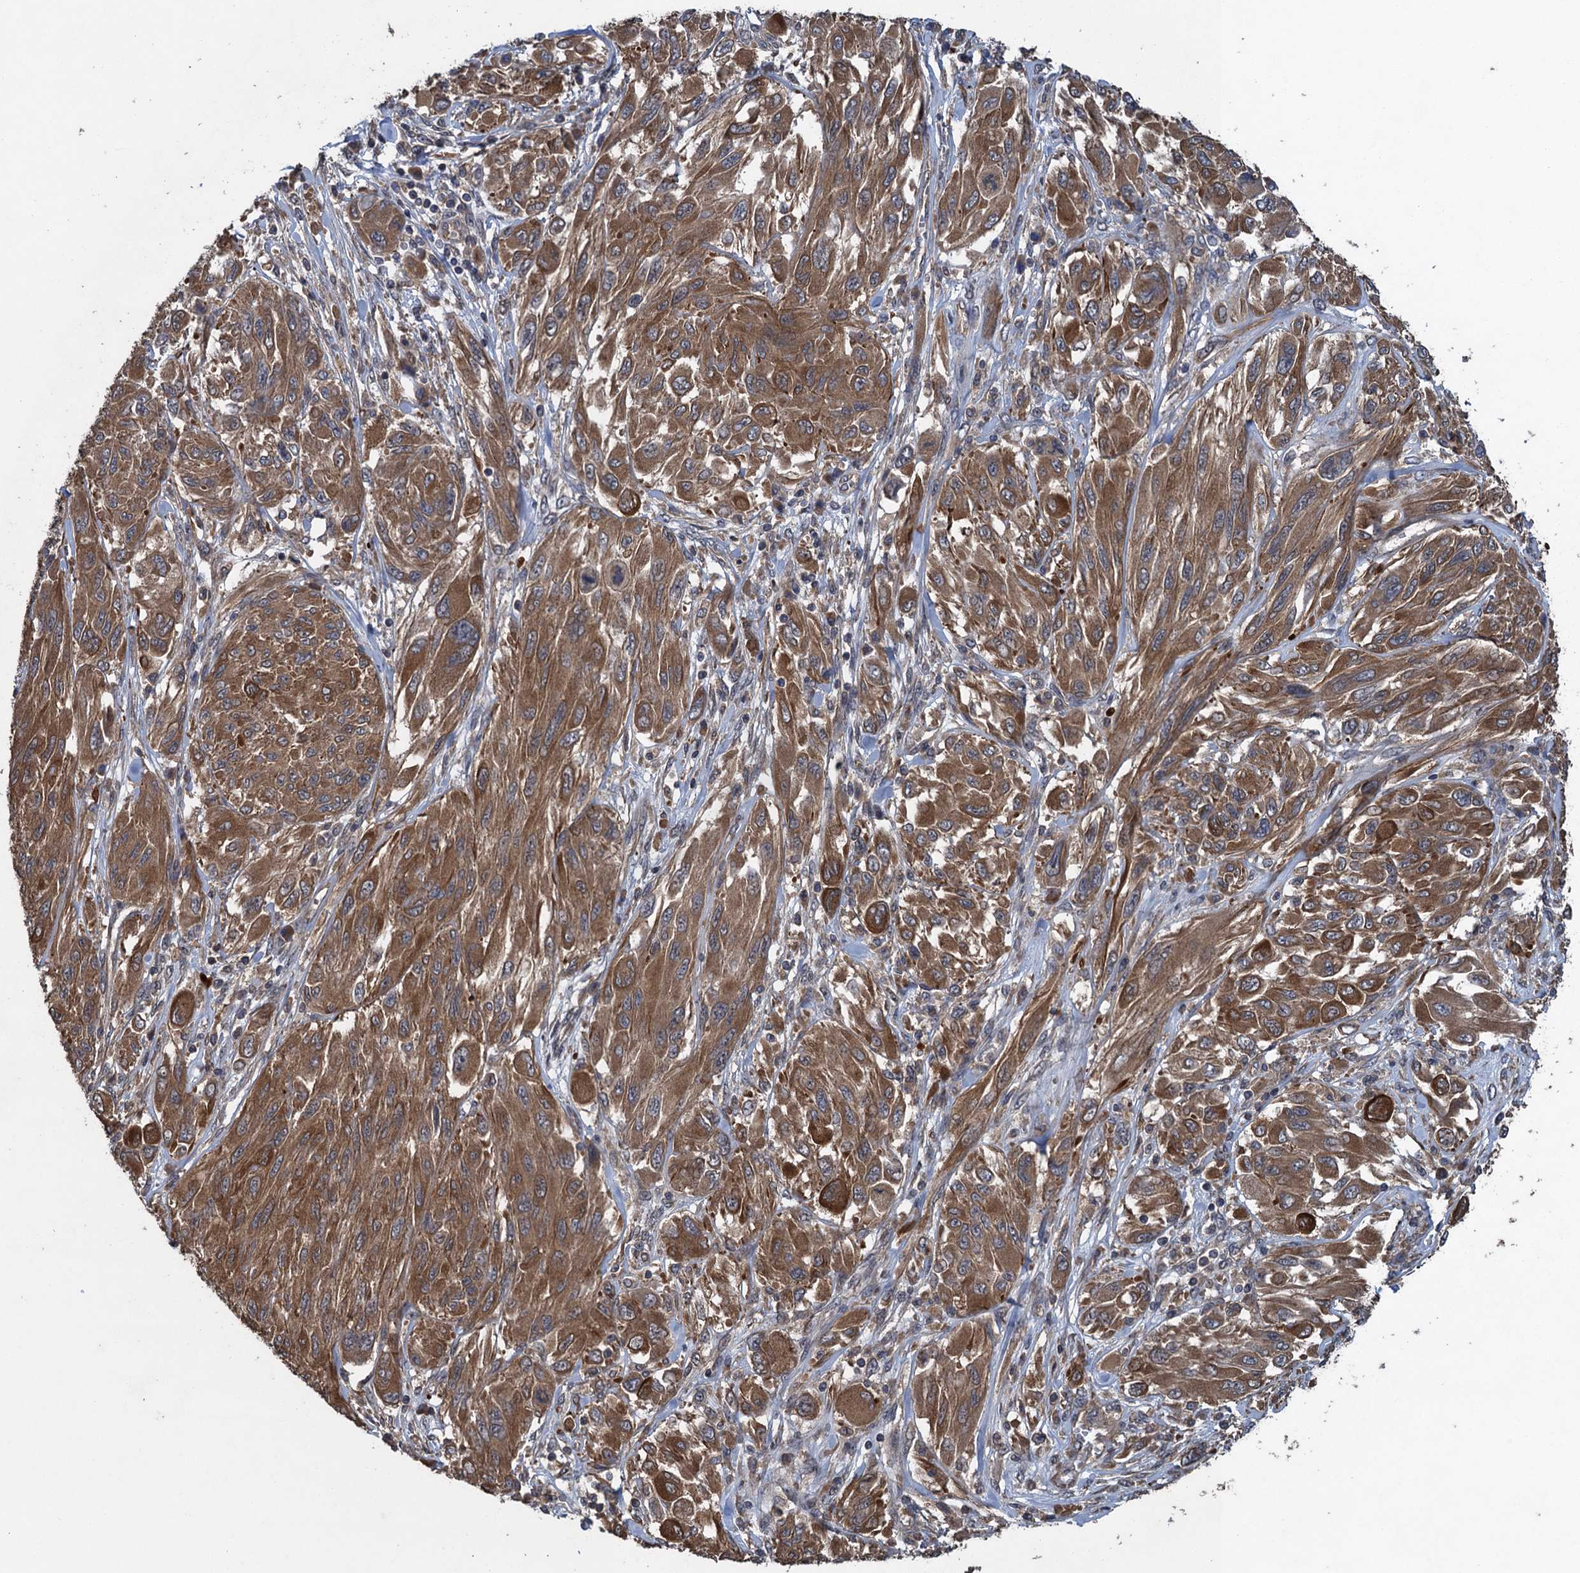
{"staining": {"intensity": "moderate", "quantity": ">75%", "location": "cytoplasmic/membranous"}, "tissue": "melanoma", "cell_type": "Tumor cells", "image_type": "cancer", "snomed": [{"axis": "morphology", "description": "Malignant melanoma, NOS"}, {"axis": "topography", "description": "Skin"}], "caption": "Malignant melanoma tissue exhibits moderate cytoplasmic/membranous positivity in approximately >75% of tumor cells (brown staining indicates protein expression, while blue staining denotes nuclei).", "gene": "CNTN5", "patient": {"sex": "female", "age": 91}}